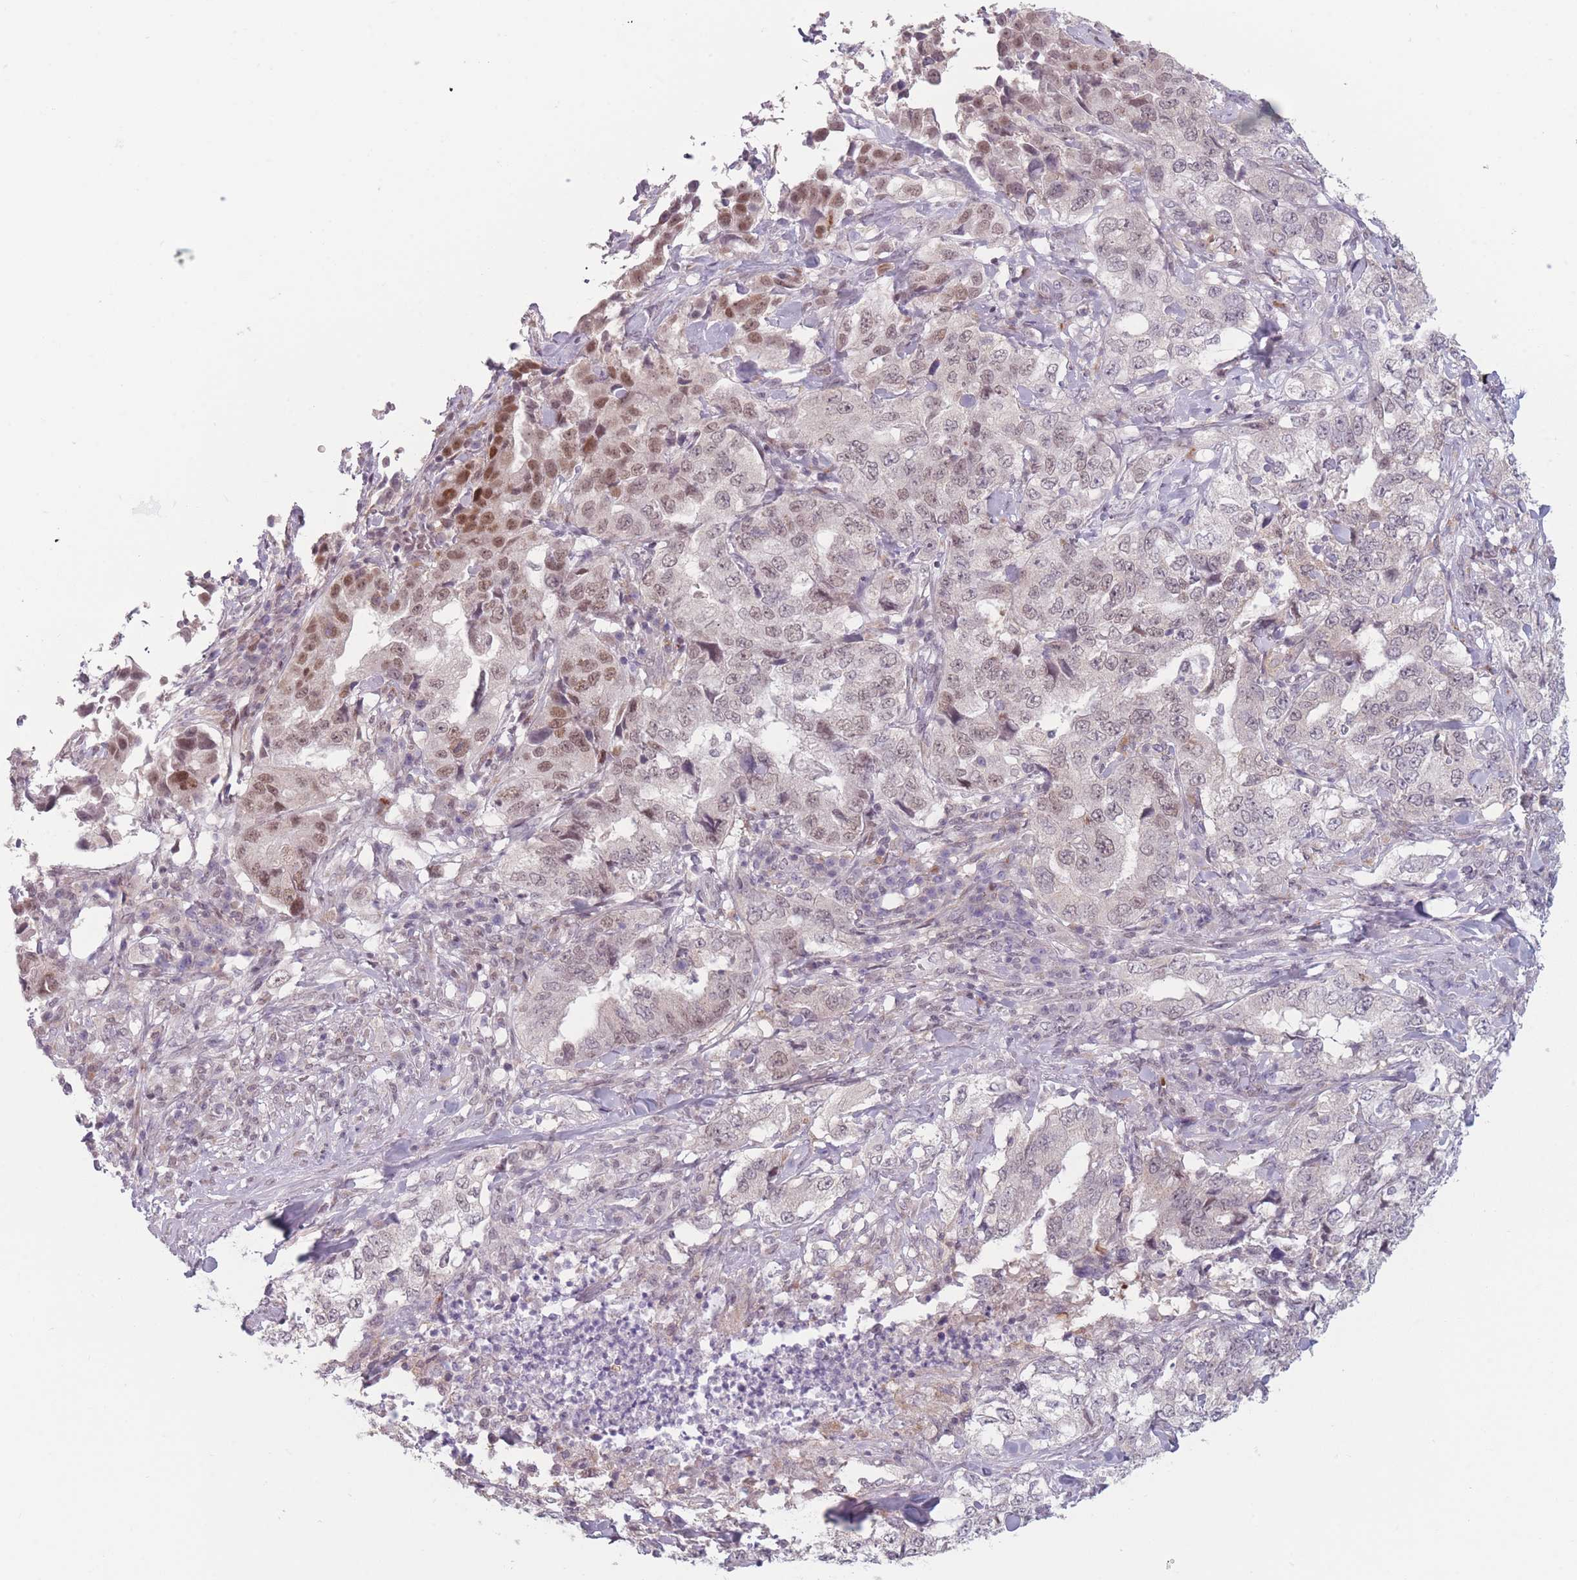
{"staining": {"intensity": "moderate", "quantity": "<25%", "location": "nuclear"}, "tissue": "lung cancer", "cell_type": "Tumor cells", "image_type": "cancer", "snomed": [{"axis": "morphology", "description": "Adenocarcinoma, NOS"}, {"axis": "topography", "description": "Lung"}], "caption": "A low amount of moderate nuclear positivity is appreciated in about <25% of tumor cells in adenocarcinoma (lung) tissue.", "gene": "OR10C1", "patient": {"sex": "female", "age": 51}}